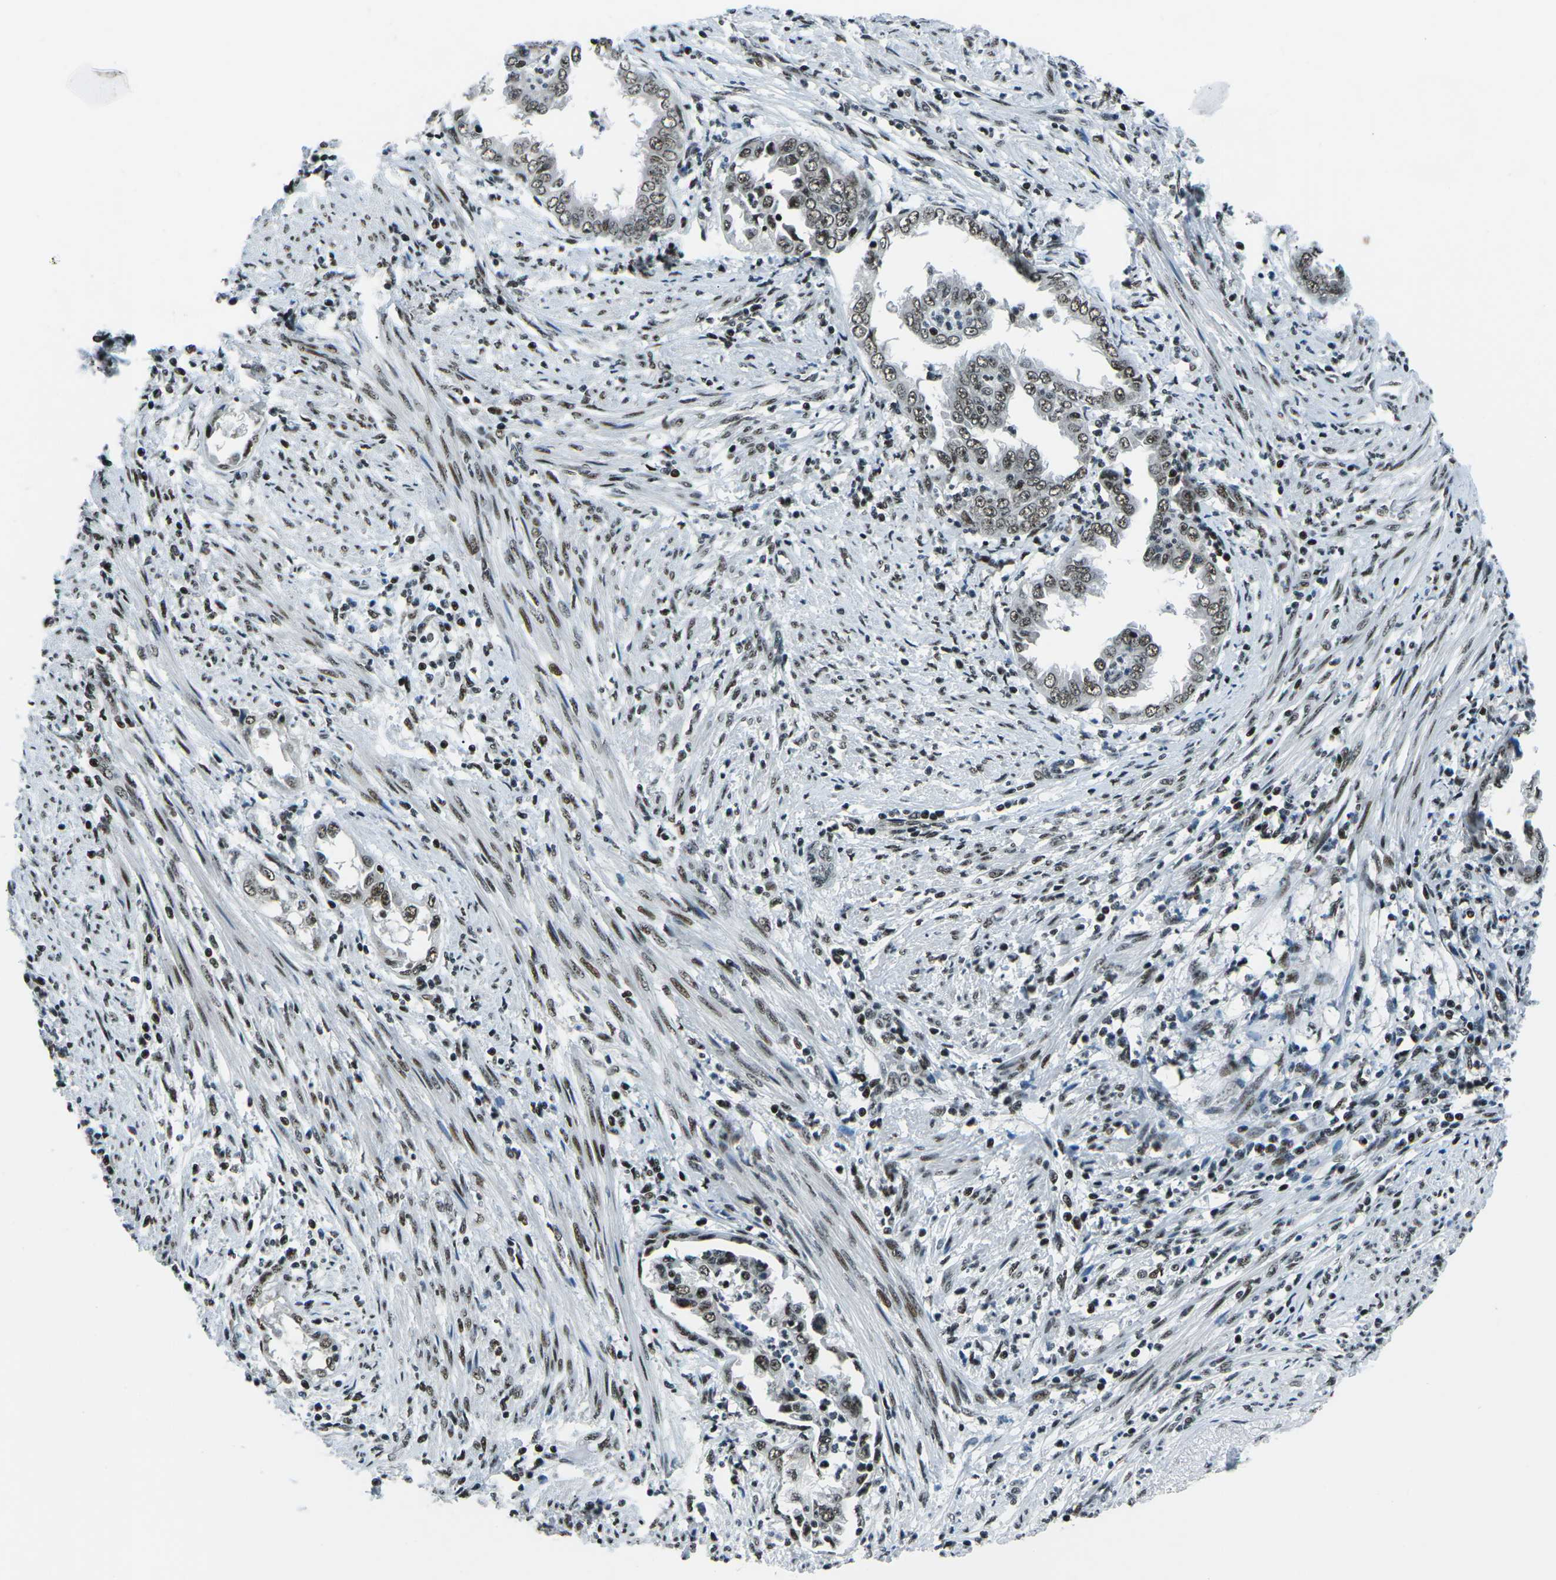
{"staining": {"intensity": "moderate", "quantity": ">75%", "location": "nuclear"}, "tissue": "endometrial cancer", "cell_type": "Tumor cells", "image_type": "cancer", "snomed": [{"axis": "morphology", "description": "Adenocarcinoma, NOS"}, {"axis": "topography", "description": "Endometrium"}], "caption": "Immunohistochemical staining of human adenocarcinoma (endometrial) demonstrates moderate nuclear protein positivity in approximately >75% of tumor cells.", "gene": "RBL2", "patient": {"sex": "female", "age": 85}}